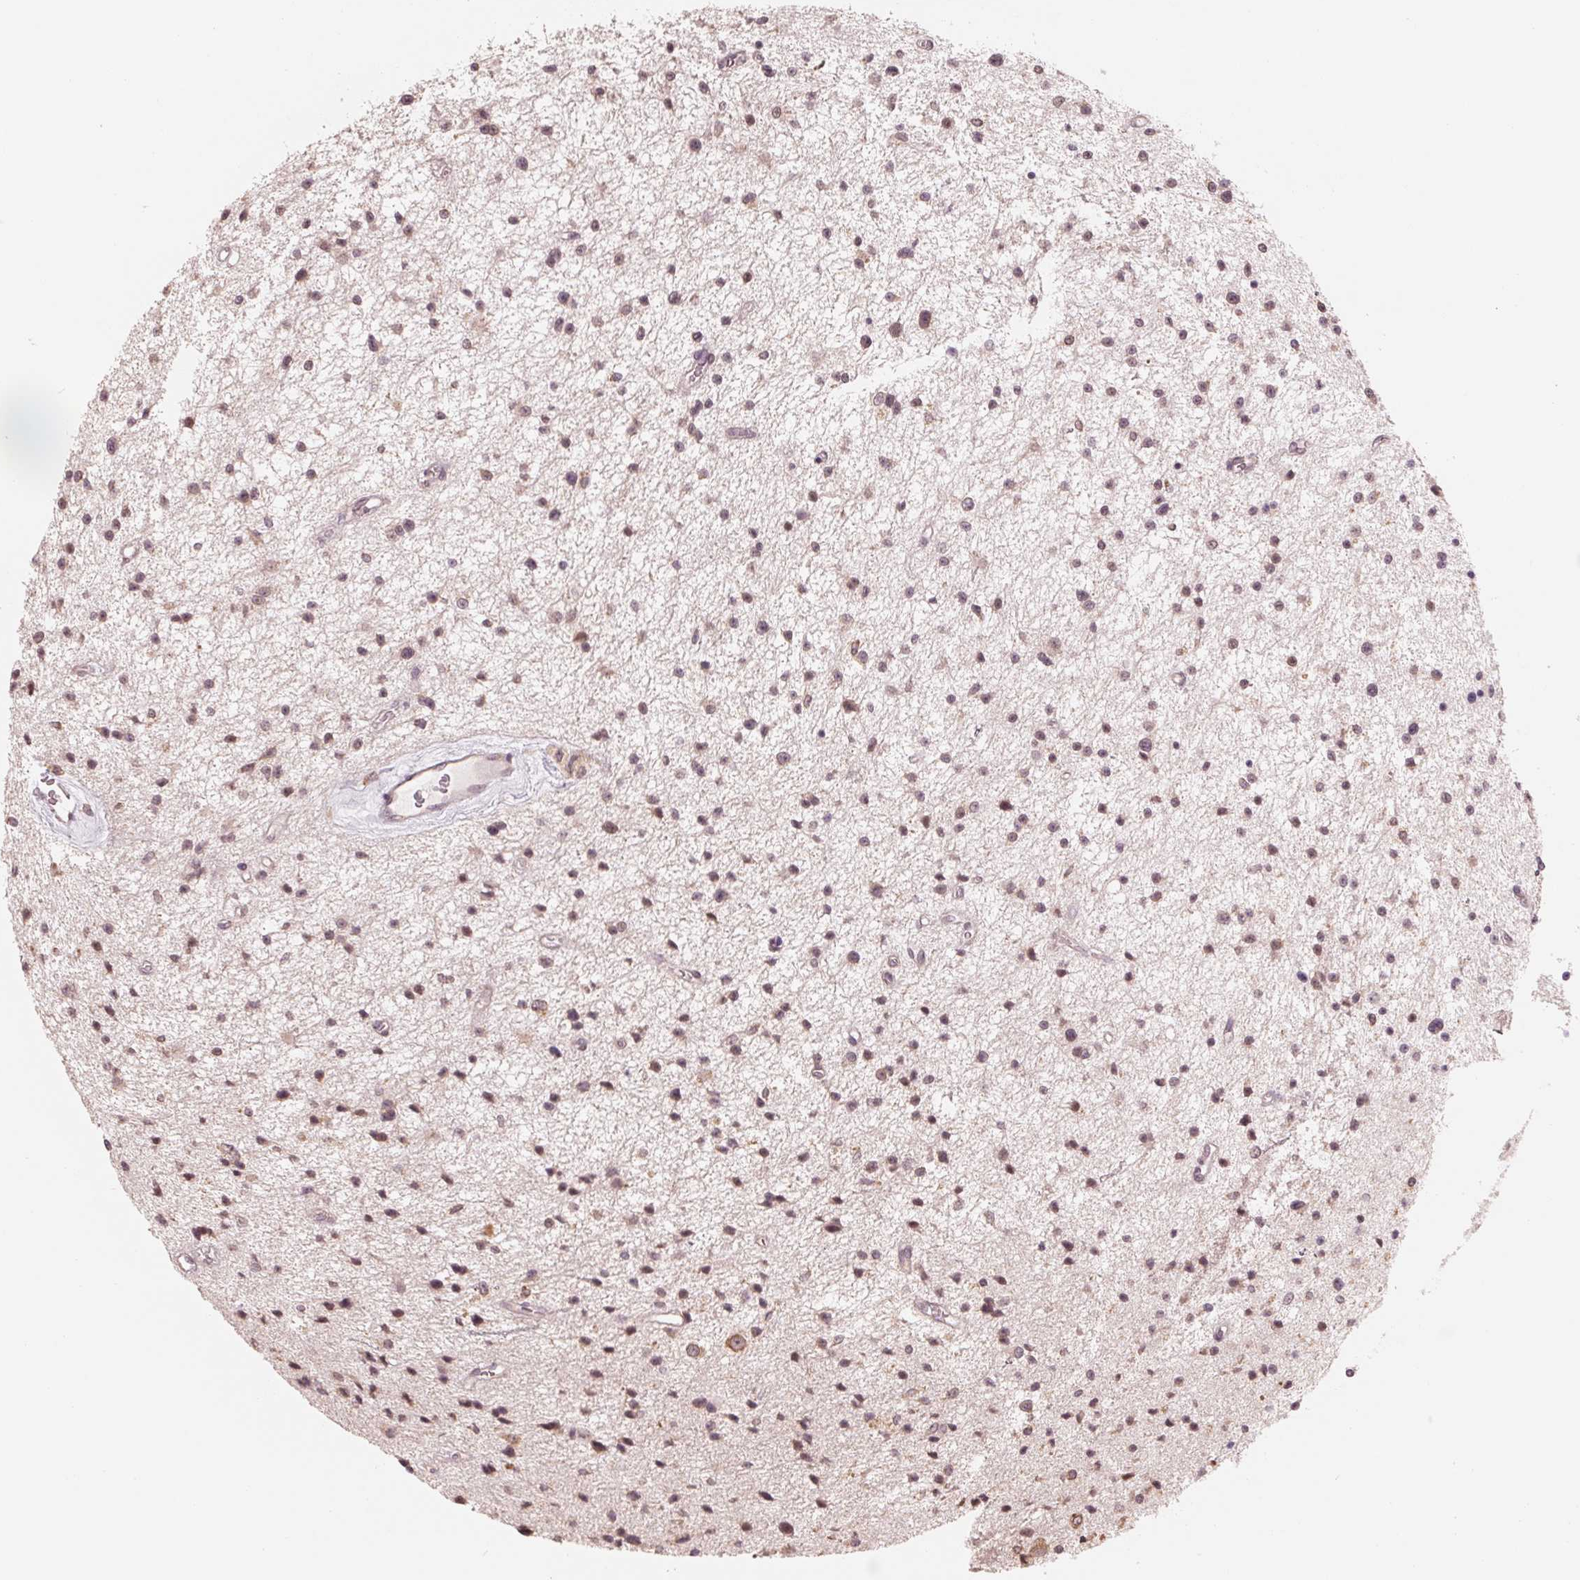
{"staining": {"intensity": "weak", "quantity": "25%-75%", "location": "nuclear"}, "tissue": "glioma", "cell_type": "Tumor cells", "image_type": "cancer", "snomed": [{"axis": "morphology", "description": "Glioma, malignant, Low grade"}, {"axis": "topography", "description": "Brain"}], "caption": "This micrograph shows immunohistochemistry (IHC) staining of human malignant low-grade glioma, with low weak nuclear expression in approximately 25%-75% of tumor cells.", "gene": "GIGYF2", "patient": {"sex": "male", "age": 43}}